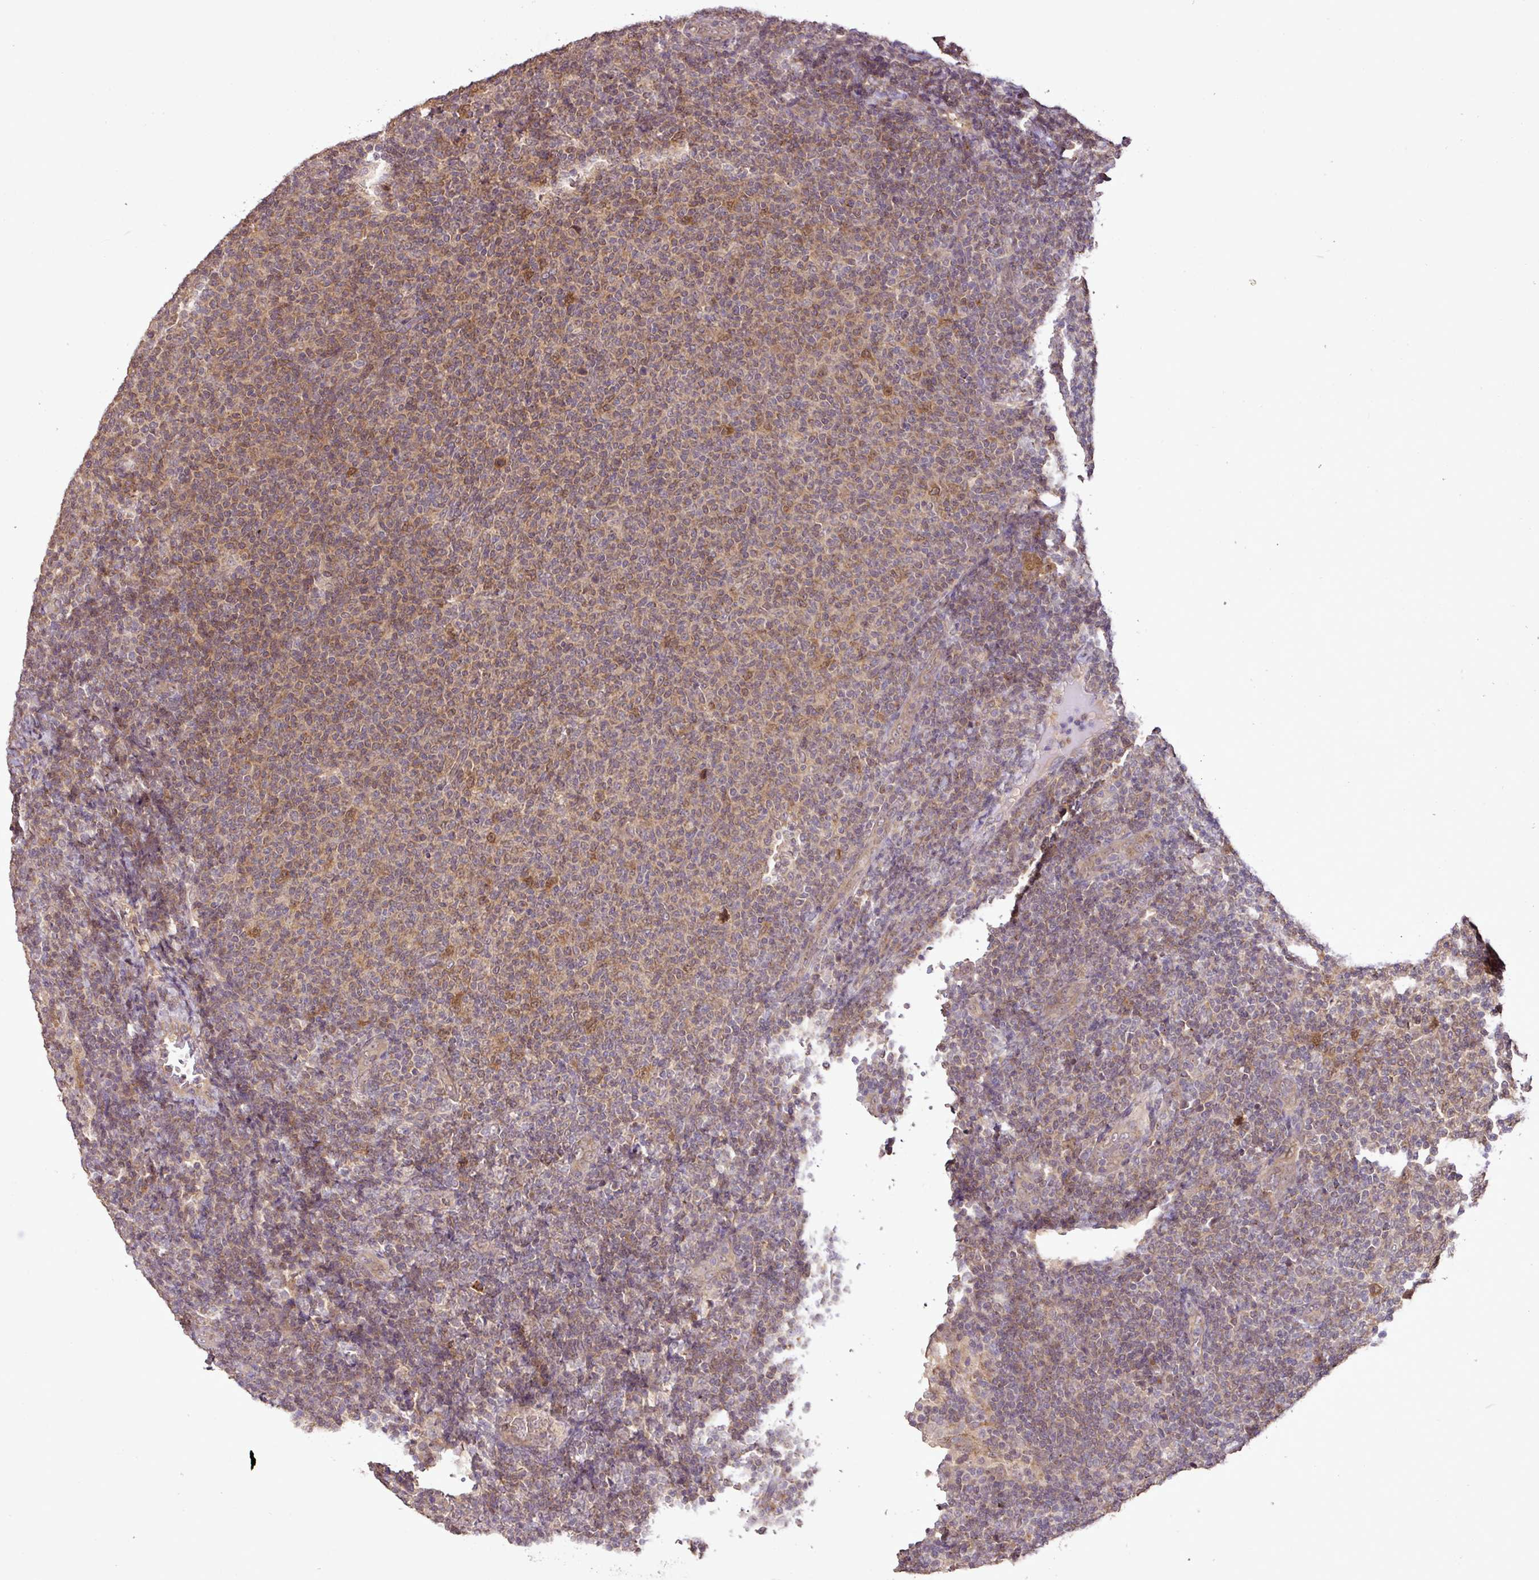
{"staining": {"intensity": "weak", "quantity": "25%-75%", "location": "nuclear"}, "tissue": "lymphoma", "cell_type": "Tumor cells", "image_type": "cancer", "snomed": [{"axis": "morphology", "description": "Malignant lymphoma, non-Hodgkin's type, Low grade"}, {"axis": "topography", "description": "Lymph node"}], "caption": "IHC micrograph of lymphoma stained for a protein (brown), which demonstrates low levels of weak nuclear positivity in approximately 25%-75% of tumor cells.", "gene": "FAIM", "patient": {"sex": "male", "age": 66}}